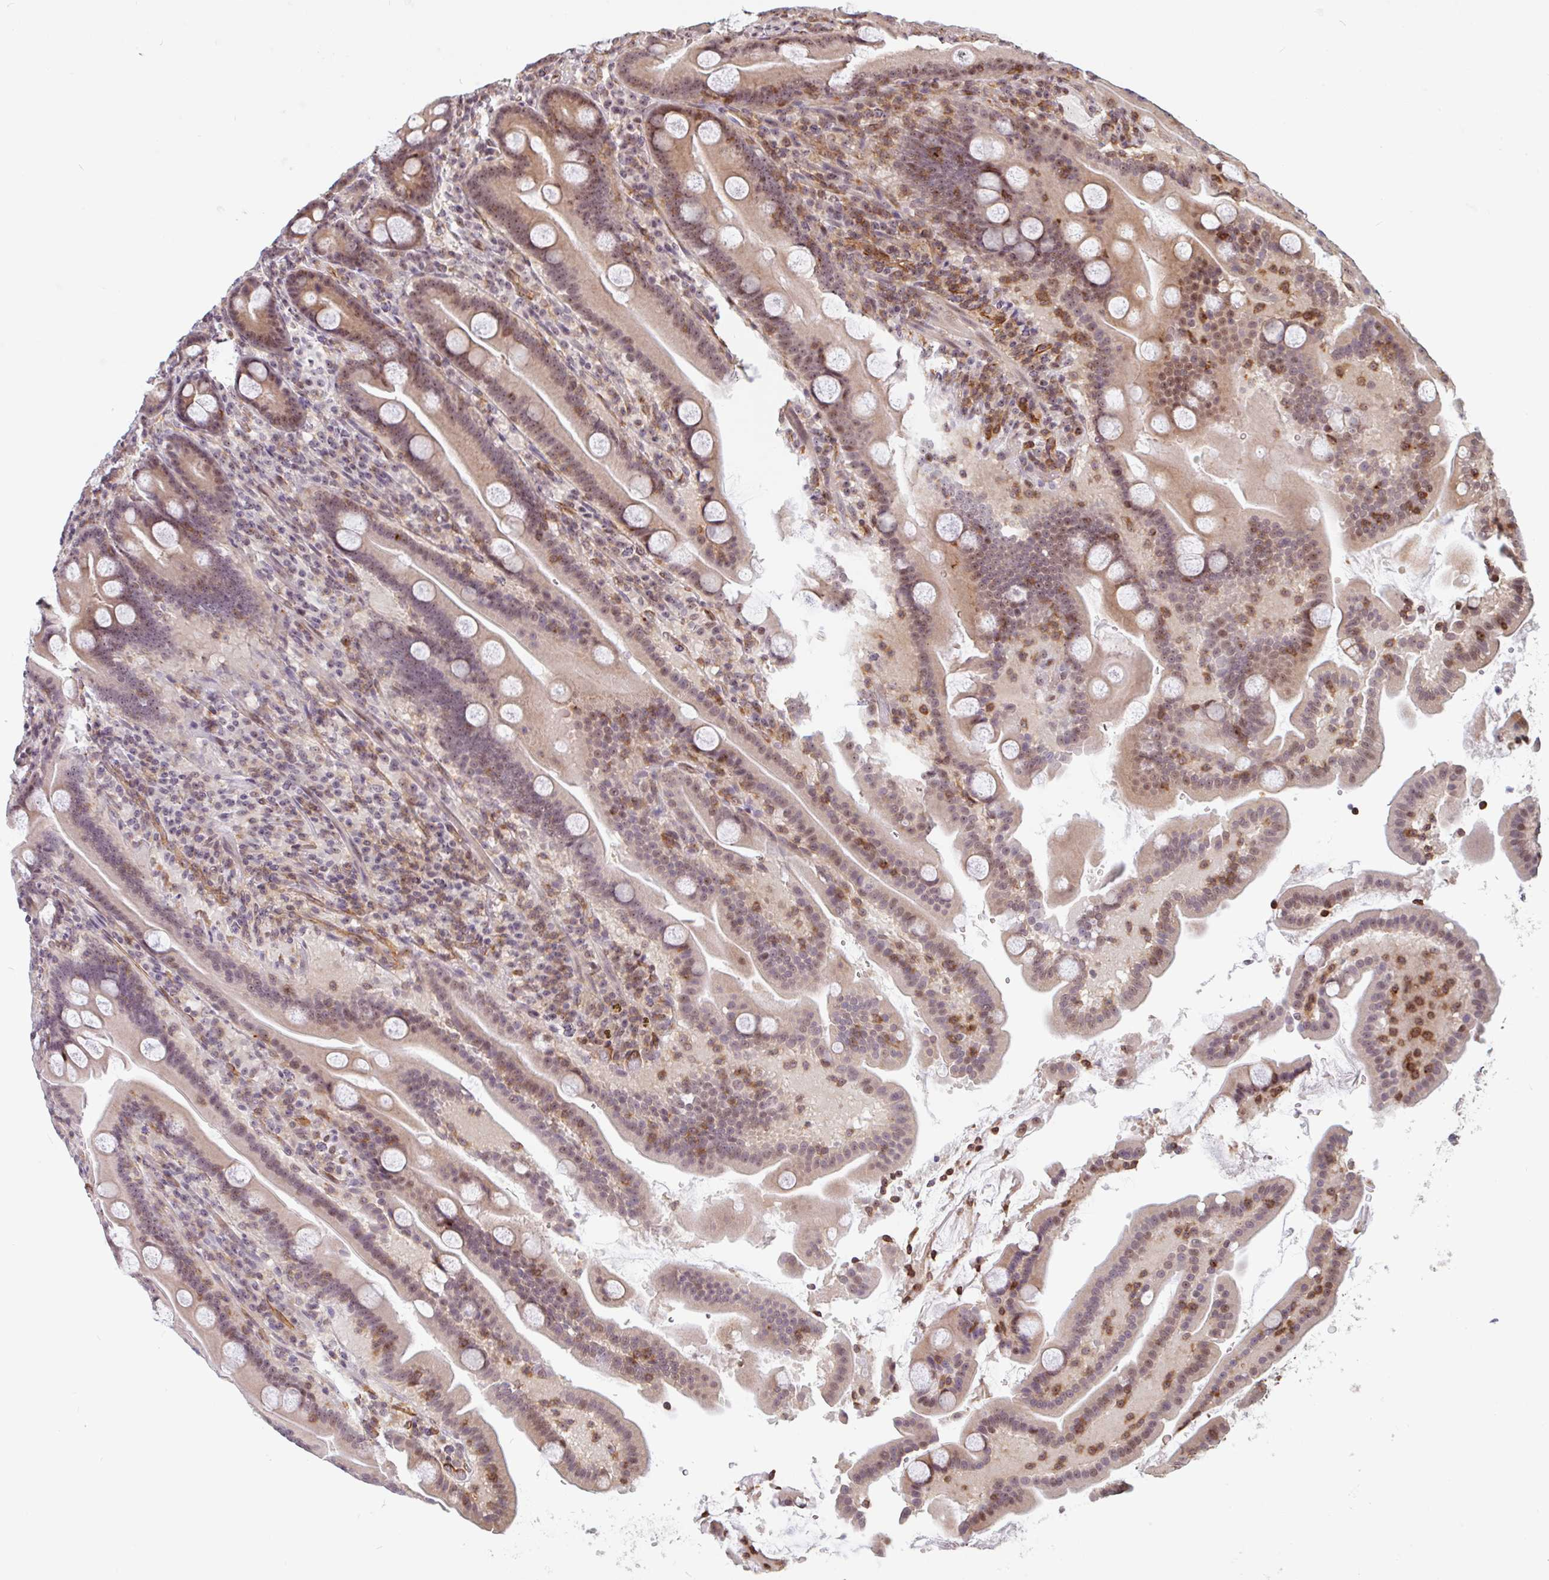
{"staining": {"intensity": "moderate", "quantity": "25%-75%", "location": "cytoplasmic/membranous,nuclear"}, "tissue": "duodenum", "cell_type": "Glandular cells", "image_type": "normal", "snomed": [{"axis": "morphology", "description": "Normal tissue, NOS"}, {"axis": "topography", "description": "Duodenum"}], "caption": "High-power microscopy captured an immunohistochemistry image of benign duodenum, revealing moderate cytoplasmic/membranous,nuclear positivity in about 25%-75% of glandular cells.", "gene": "ZNF689", "patient": {"sex": "male", "age": 55}}